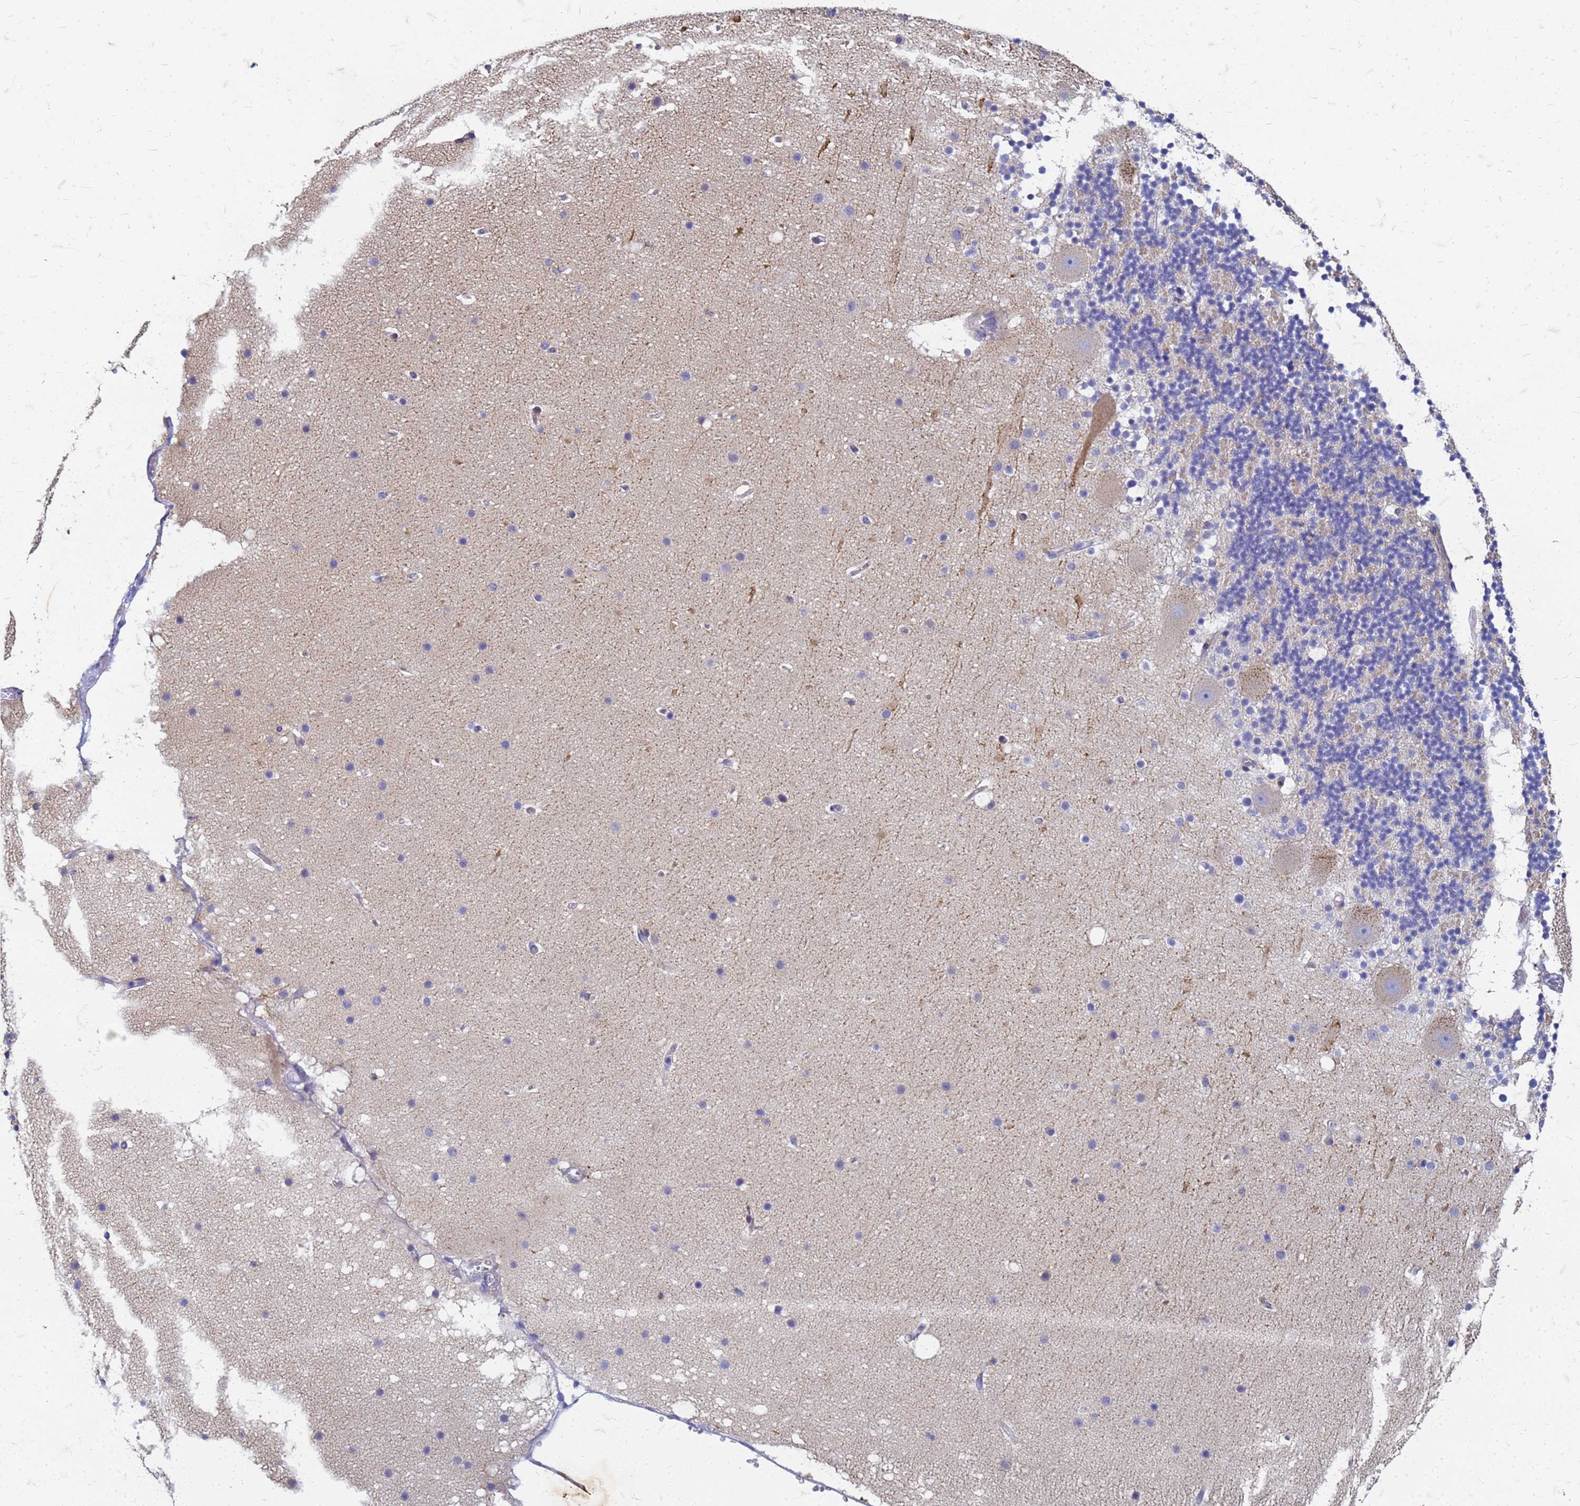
{"staining": {"intensity": "negative", "quantity": "none", "location": "none"}, "tissue": "cerebellum", "cell_type": "Cells in granular layer", "image_type": "normal", "snomed": [{"axis": "morphology", "description": "Normal tissue, NOS"}, {"axis": "topography", "description": "Cerebellum"}], "caption": "Protein analysis of benign cerebellum demonstrates no significant expression in cells in granular layer.", "gene": "TRIM64B", "patient": {"sex": "male", "age": 57}}